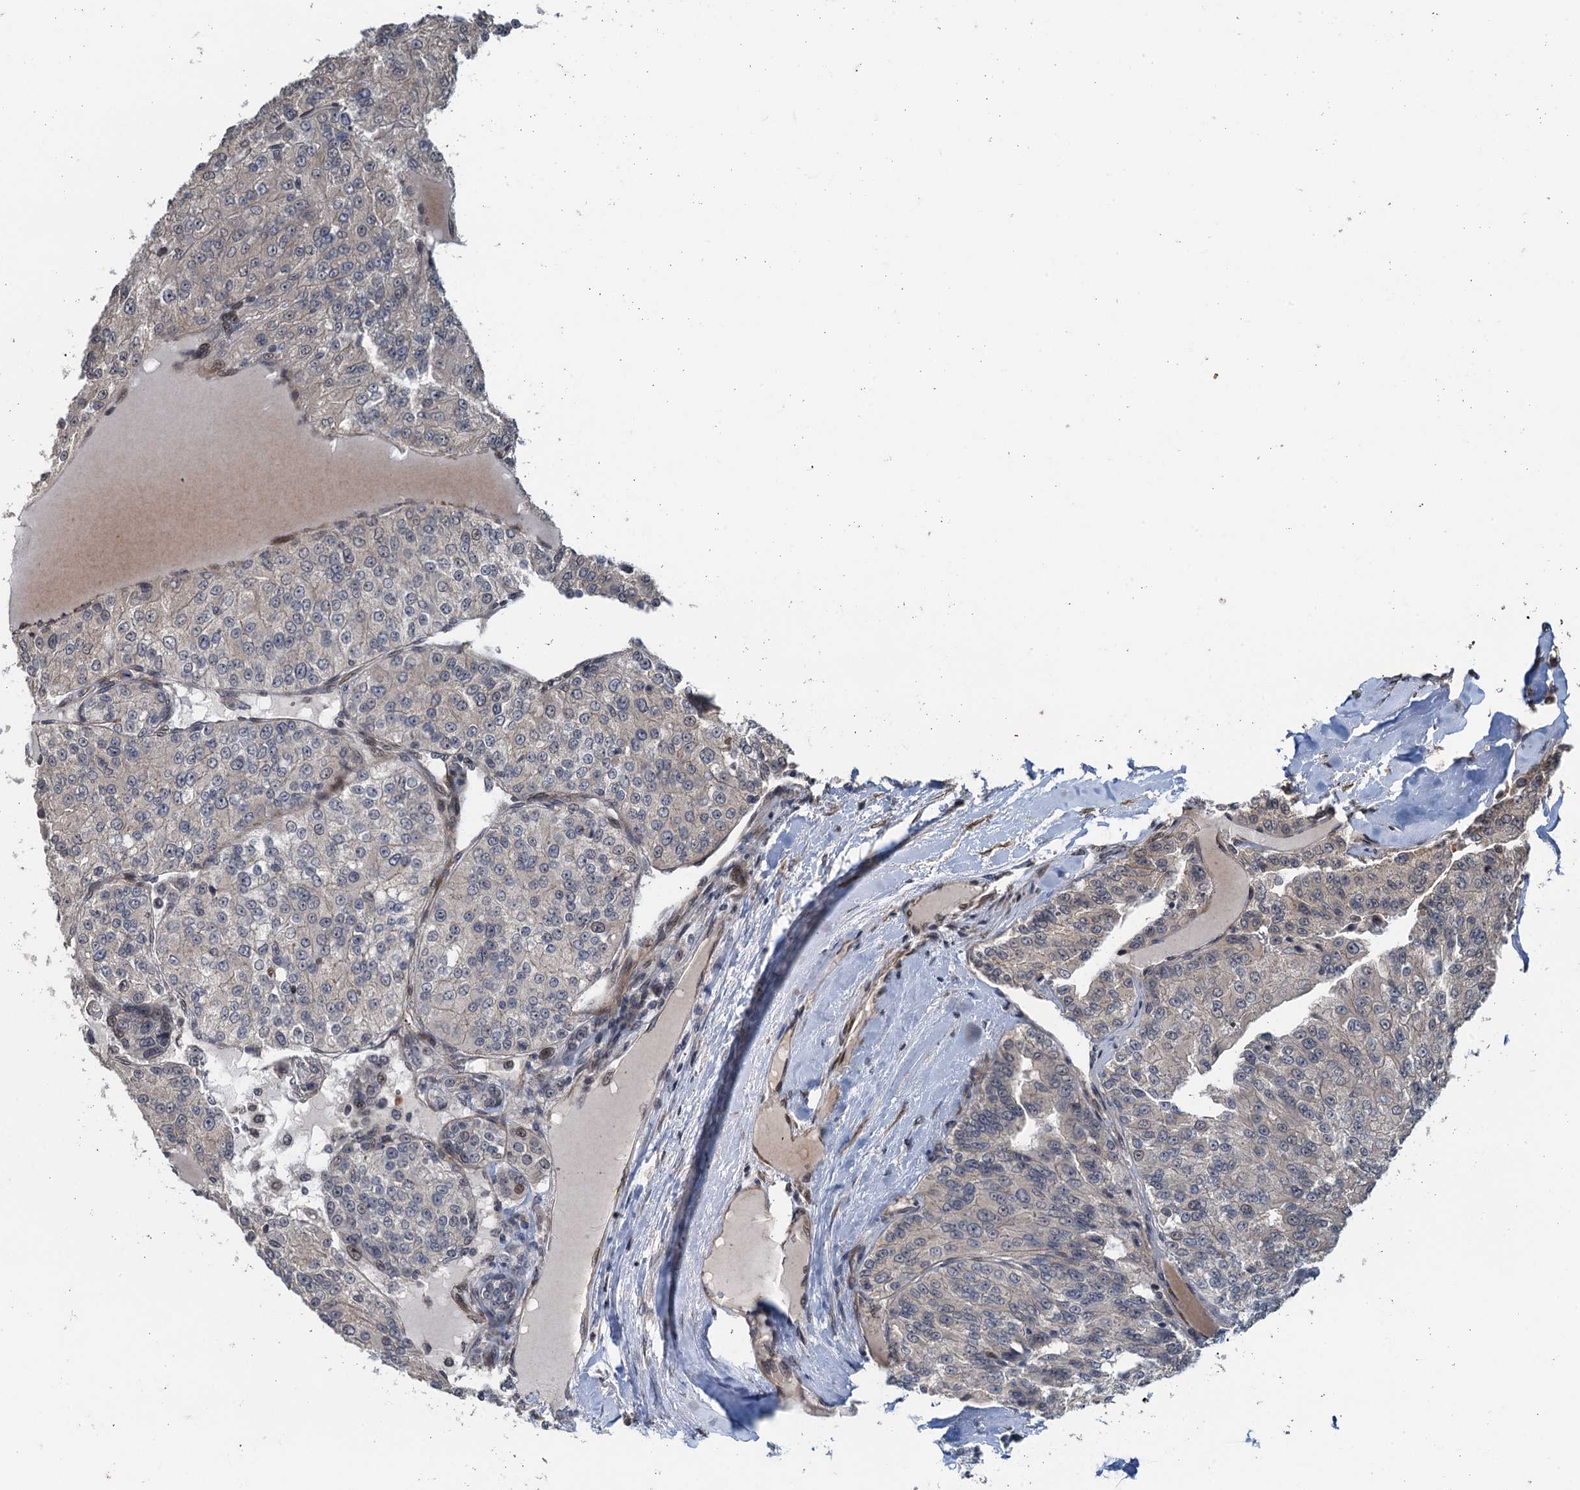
{"staining": {"intensity": "negative", "quantity": "none", "location": "none"}, "tissue": "renal cancer", "cell_type": "Tumor cells", "image_type": "cancer", "snomed": [{"axis": "morphology", "description": "Adenocarcinoma, NOS"}, {"axis": "topography", "description": "Kidney"}], "caption": "Renal cancer stained for a protein using immunohistochemistry reveals no staining tumor cells.", "gene": "WHAMM", "patient": {"sex": "female", "age": 63}}